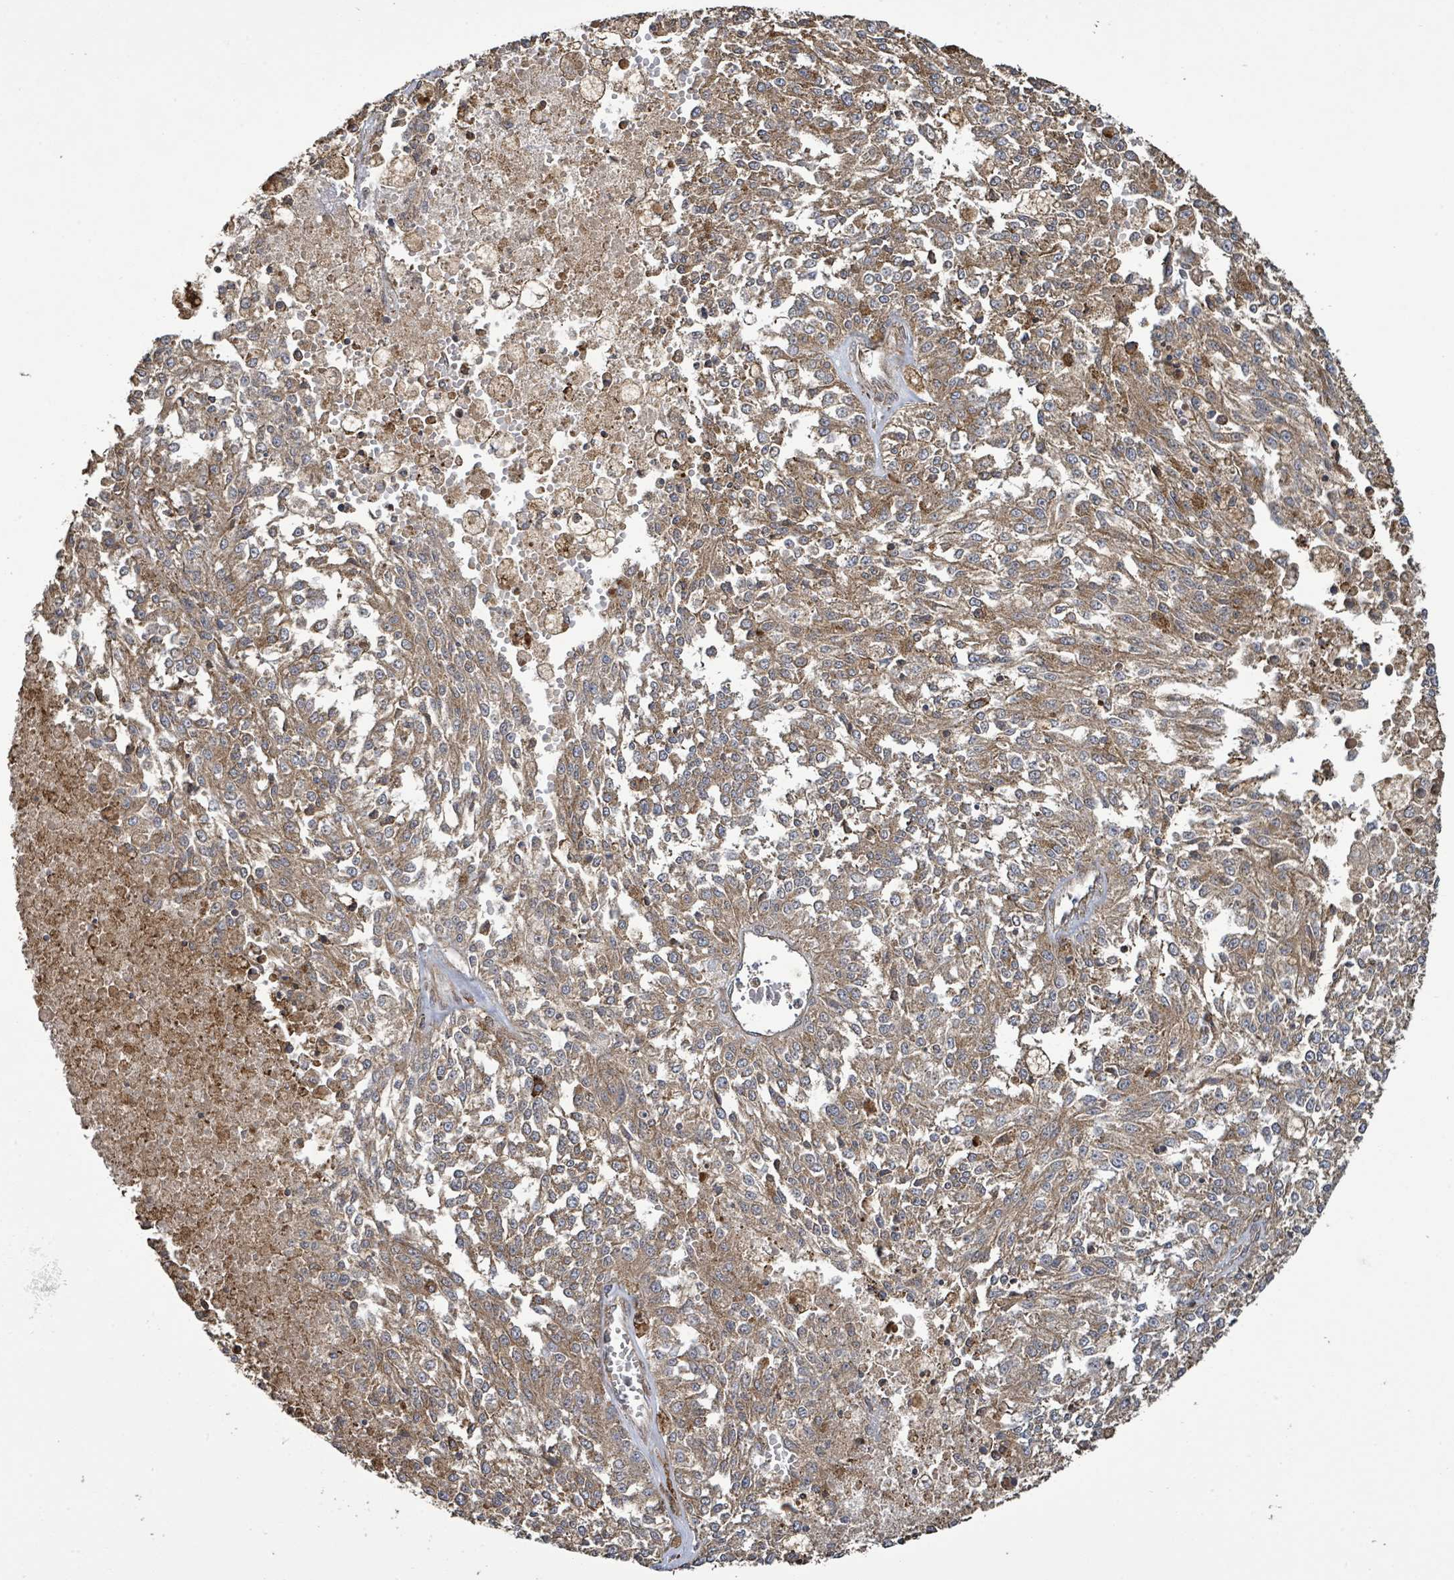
{"staining": {"intensity": "moderate", "quantity": ">75%", "location": "cytoplasmic/membranous"}, "tissue": "melanoma", "cell_type": "Tumor cells", "image_type": "cancer", "snomed": [{"axis": "morphology", "description": "Malignant melanoma, NOS"}, {"axis": "topography", "description": "Skin"}], "caption": "Protein expression analysis of human melanoma reveals moderate cytoplasmic/membranous positivity in approximately >75% of tumor cells. The protein is stained brown, and the nuclei are stained in blue (DAB IHC with brightfield microscopy, high magnification).", "gene": "ARPIN", "patient": {"sex": "female", "age": 64}}